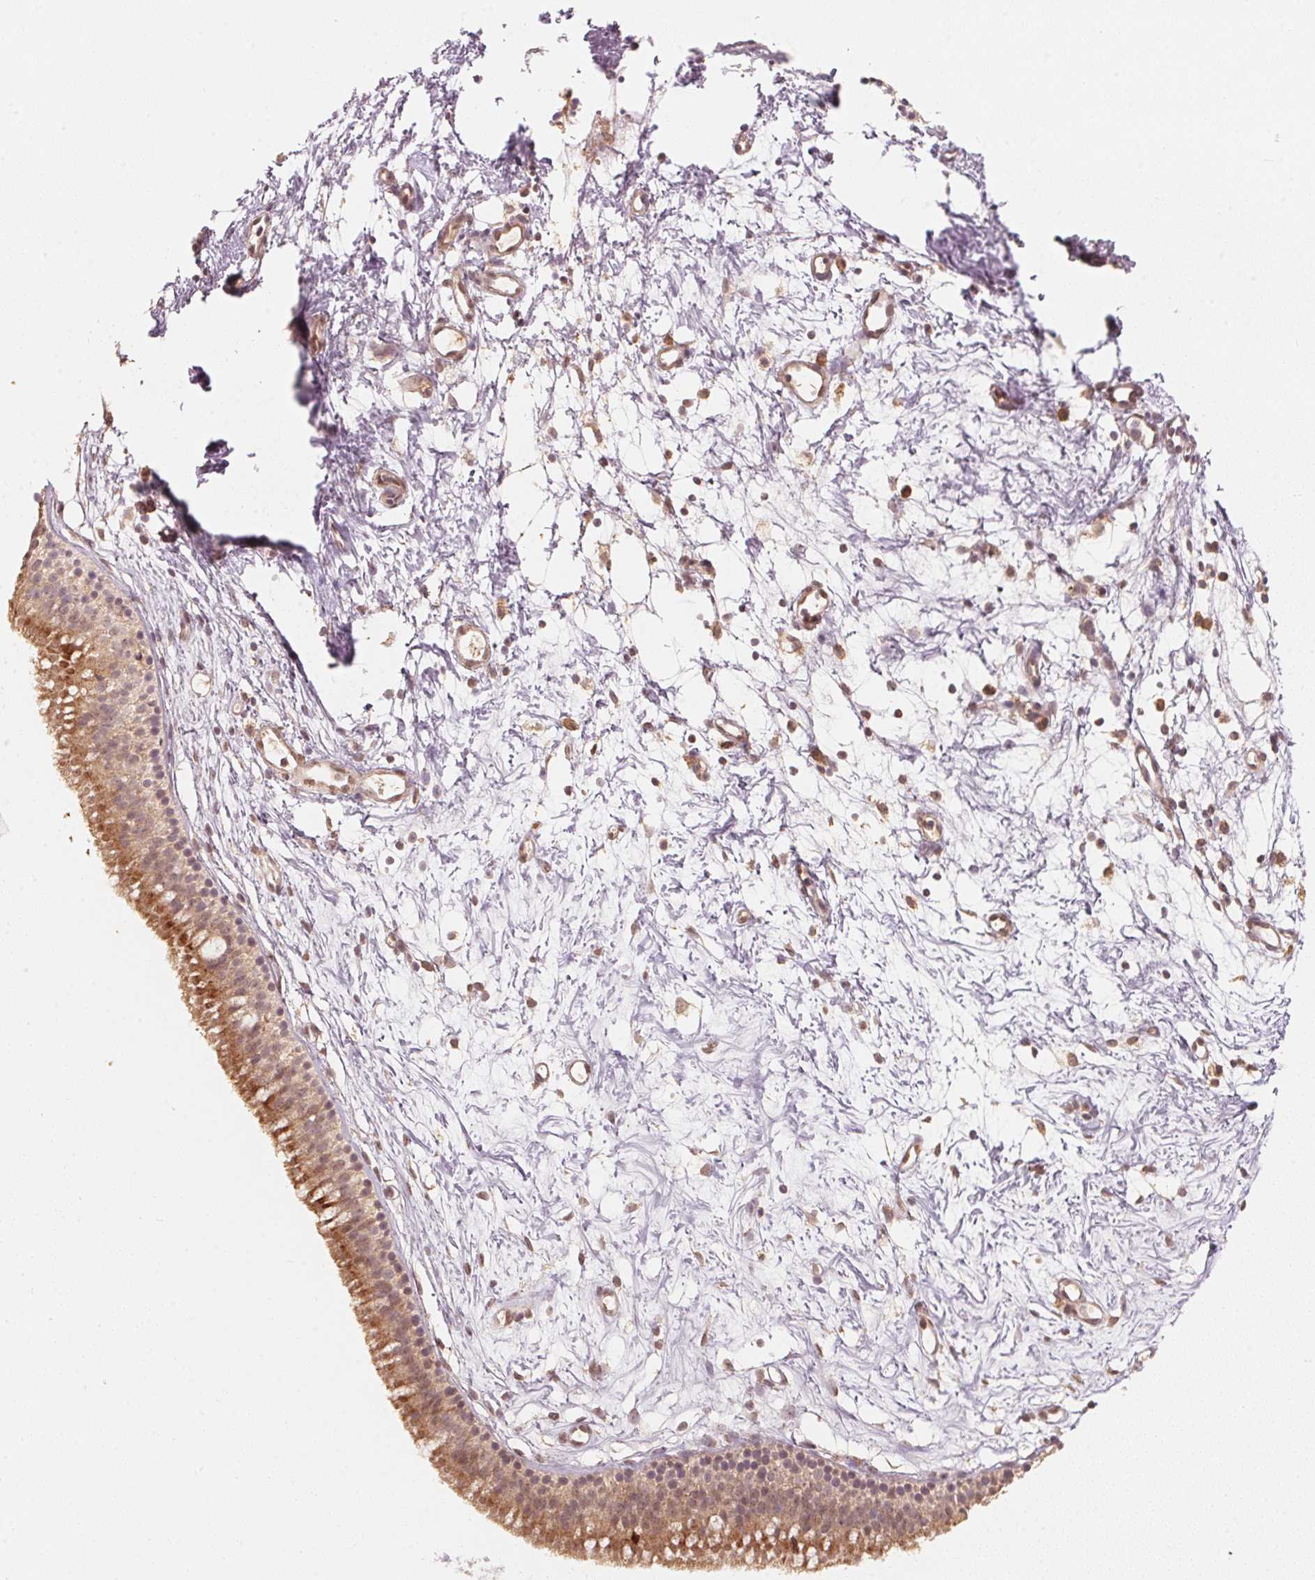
{"staining": {"intensity": "moderate", "quantity": ">75%", "location": "cytoplasmic/membranous,nuclear"}, "tissue": "nasopharynx", "cell_type": "Respiratory epithelial cells", "image_type": "normal", "snomed": [{"axis": "morphology", "description": "Normal tissue, NOS"}, {"axis": "topography", "description": "Nasopharynx"}], "caption": "DAB (3,3'-diaminobenzidine) immunohistochemical staining of normal human nasopharynx demonstrates moderate cytoplasmic/membranous,nuclear protein staining in about >75% of respiratory epithelial cells. (Stains: DAB in brown, nuclei in blue, Microscopy: brightfield microscopy at high magnification).", "gene": "C2orf73", "patient": {"sex": "male", "age": 58}}